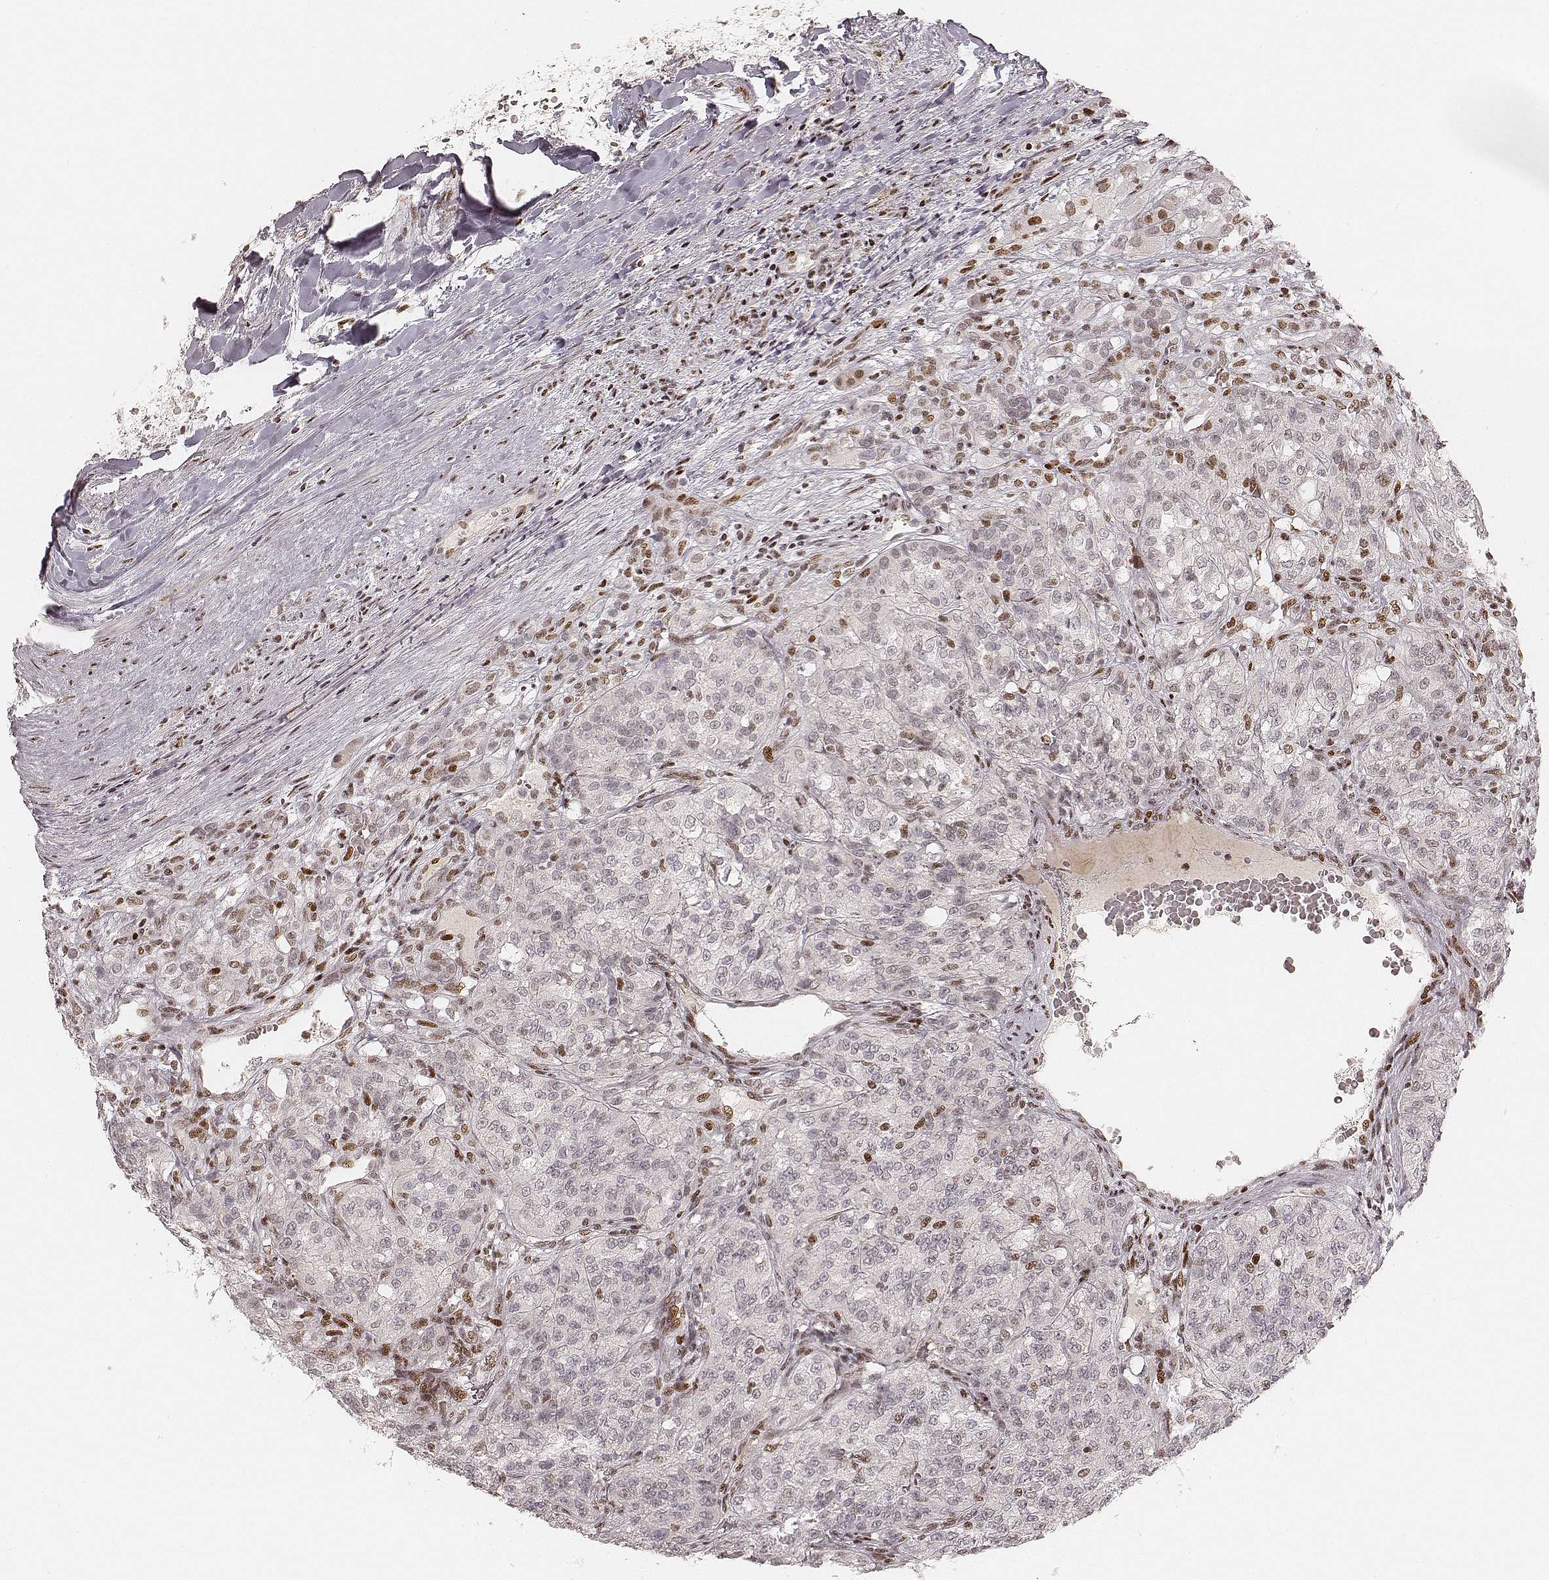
{"staining": {"intensity": "negative", "quantity": "none", "location": "none"}, "tissue": "renal cancer", "cell_type": "Tumor cells", "image_type": "cancer", "snomed": [{"axis": "morphology", "description": "Adenocarcinoma, NOS"}, {"axis": "topography", "description": "Kidney"}], "caption": "Immunohistochemistry (IHC) of renal cancer displays no positivity in tumor cells.", "gene": "HNRNPC", "patient": {"sex": "female", "age": 63}}